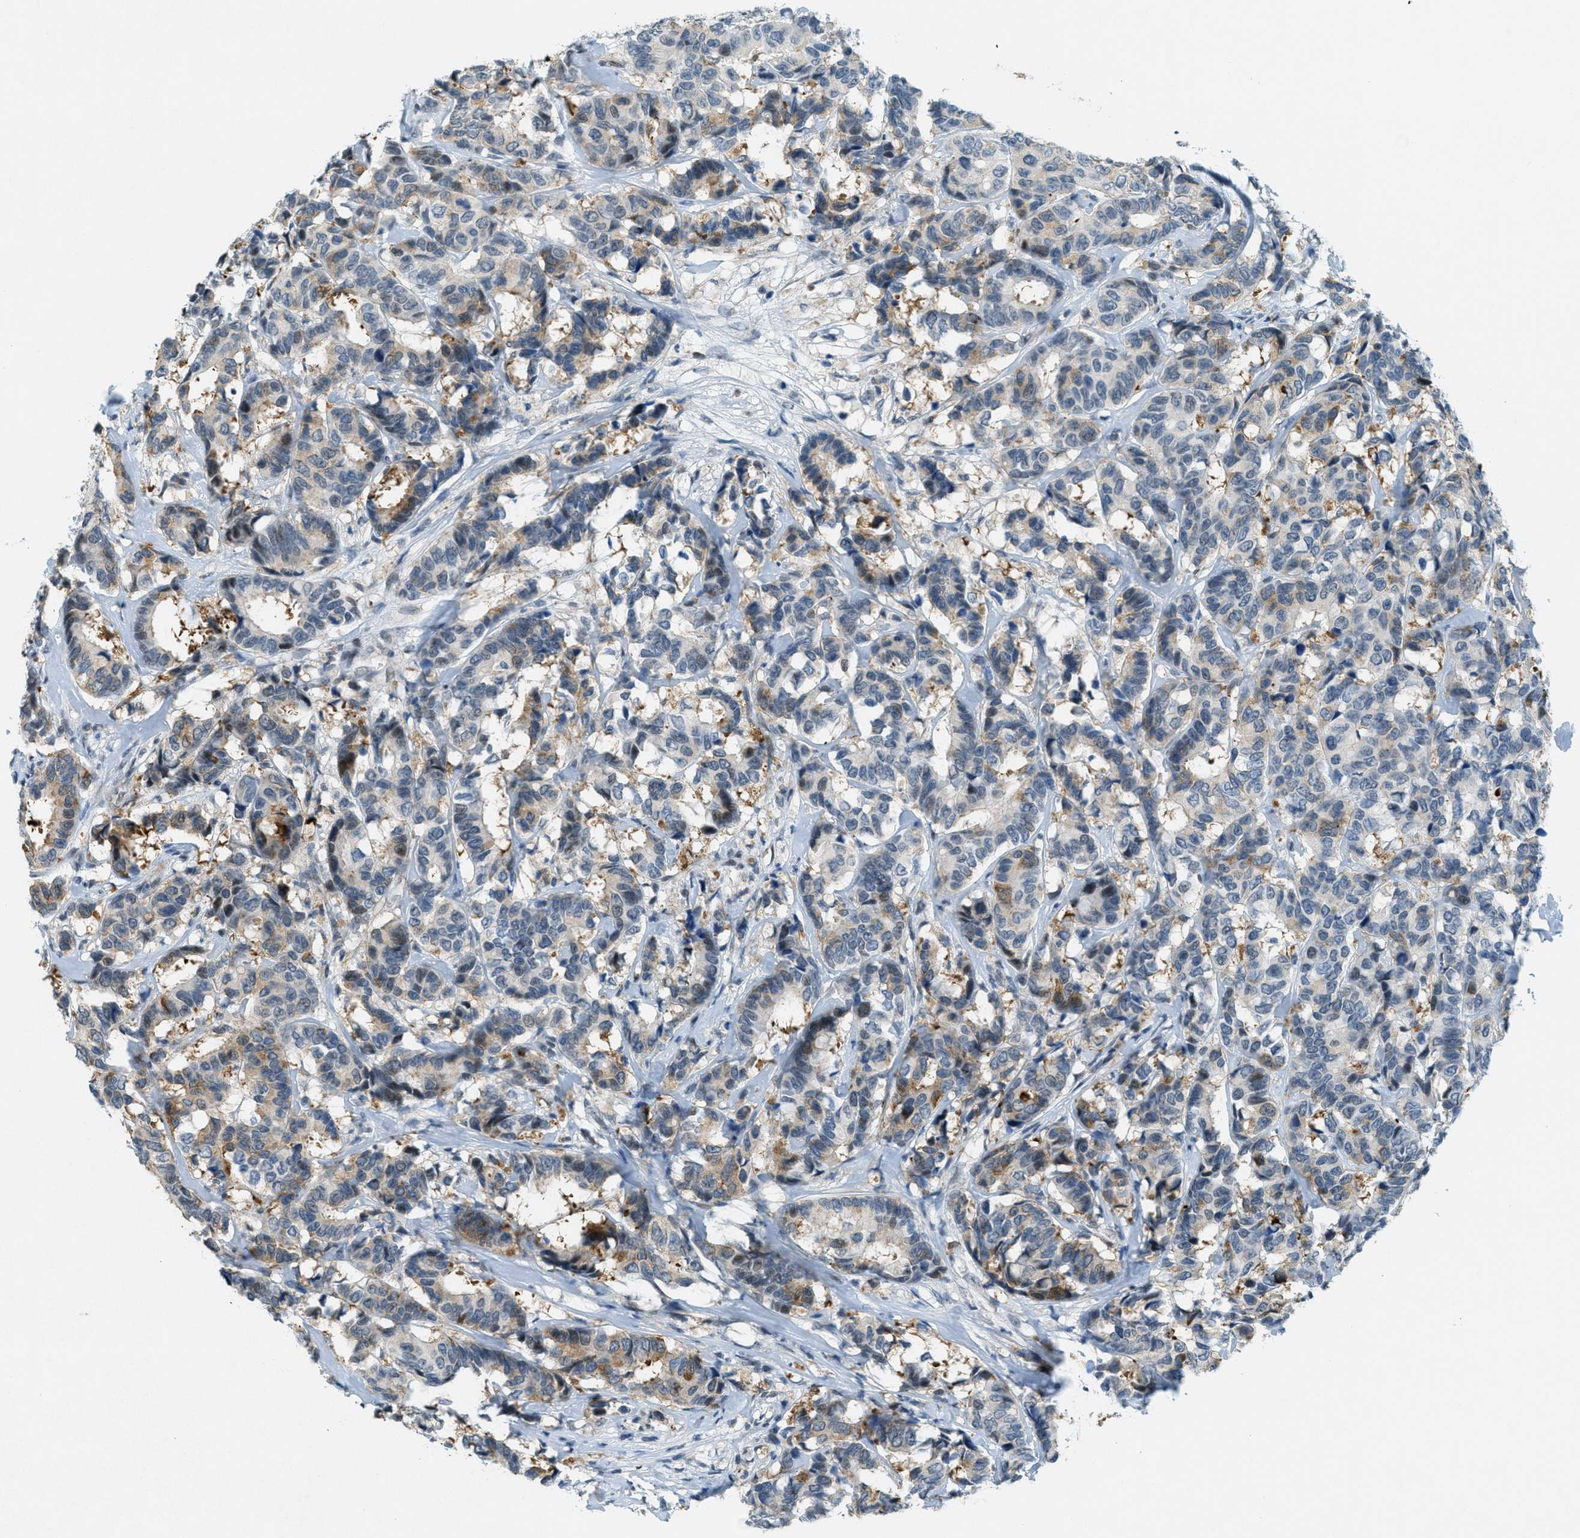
{"staining": {"intensity": "moderate", "quantity": "<25%", "location": "cytoplasmic/membranous"}, "tissue": "breast cancer", "cell_type": "Tumor cells", "image_type": "cancer", "snomed": [{"axis": "morphology", "description": "Duct carcinoma"}, {"axis": "topography", "description": "Breast"}], "caption": "High-magnification brightfield microscopy of breast cancer stained with DAB (brown) and counterstained with hematoxylin (blue). tumor cells exhibit moderate cytoplasmic/membranous staining is appreciated in about<25% of cells.", "gene": "FYN", "patient": {"sex": "female", "age": 87}}